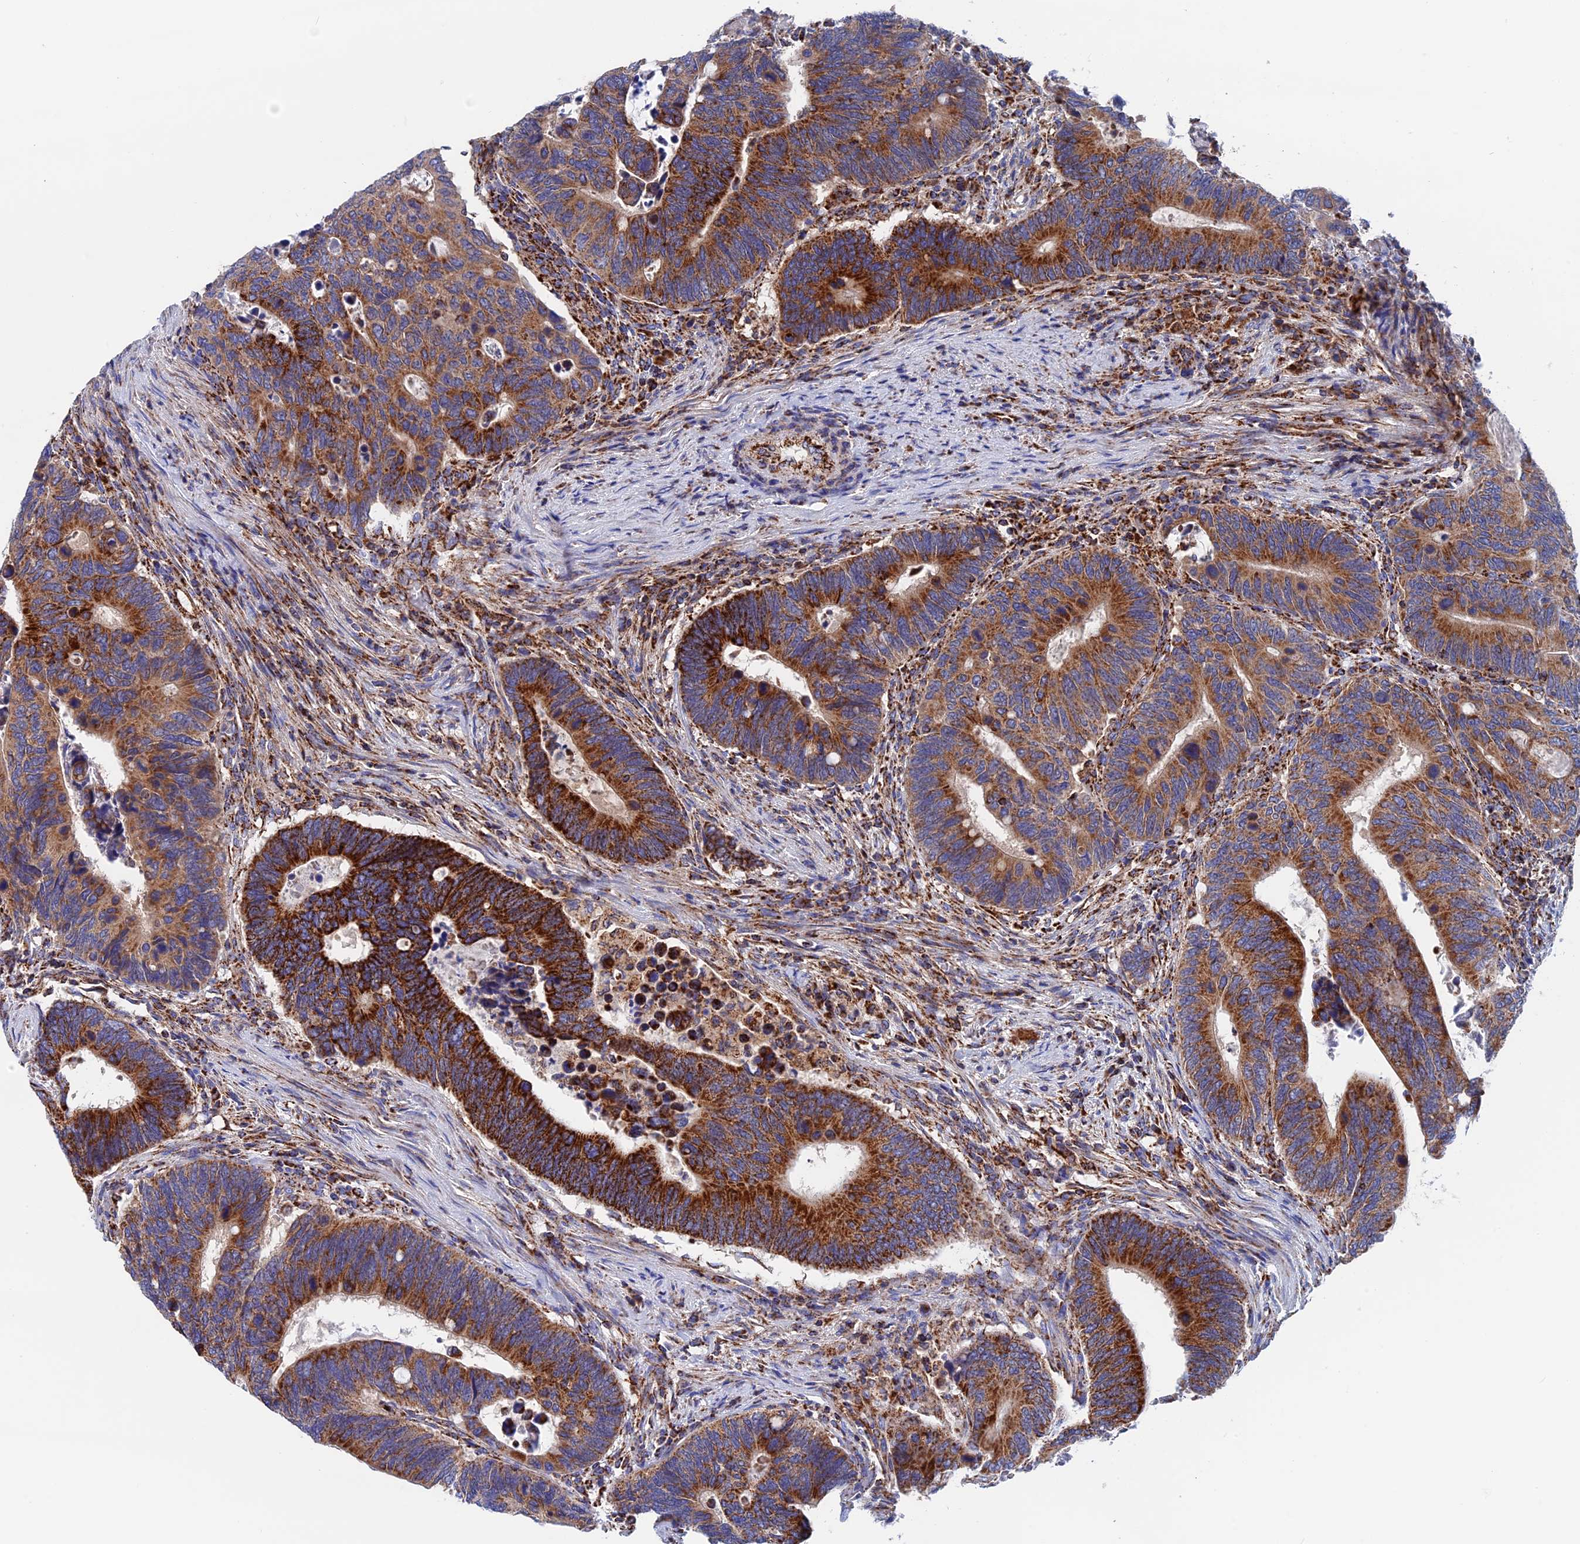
{"staining": {"intensity": "strong", "quantity": ">75%", "location": "cytoplasmic/membranous"}, "tissue": "colorectal cancer", "cell_type": "Tumor cells", "image_type": "cancer", "snomed": [{"axis": "morphology", "description": "Adenocarcinoma, NOS"}, {"axis": "topography", "description": "Colon"}], "caption": "An IHC micrograph of neoplastic tissue is shown. Protein staining in brown labels strong cytoplasmic/membranous positivity in adenocarcinoma (colorectal) within tumor cells. Using DAB (brown) and hematoxylin (blue) stains, captured at high magnification using brightfield microscopy.", "gene": "WDR83", "patient": {"sex": "male", "age": 87}}